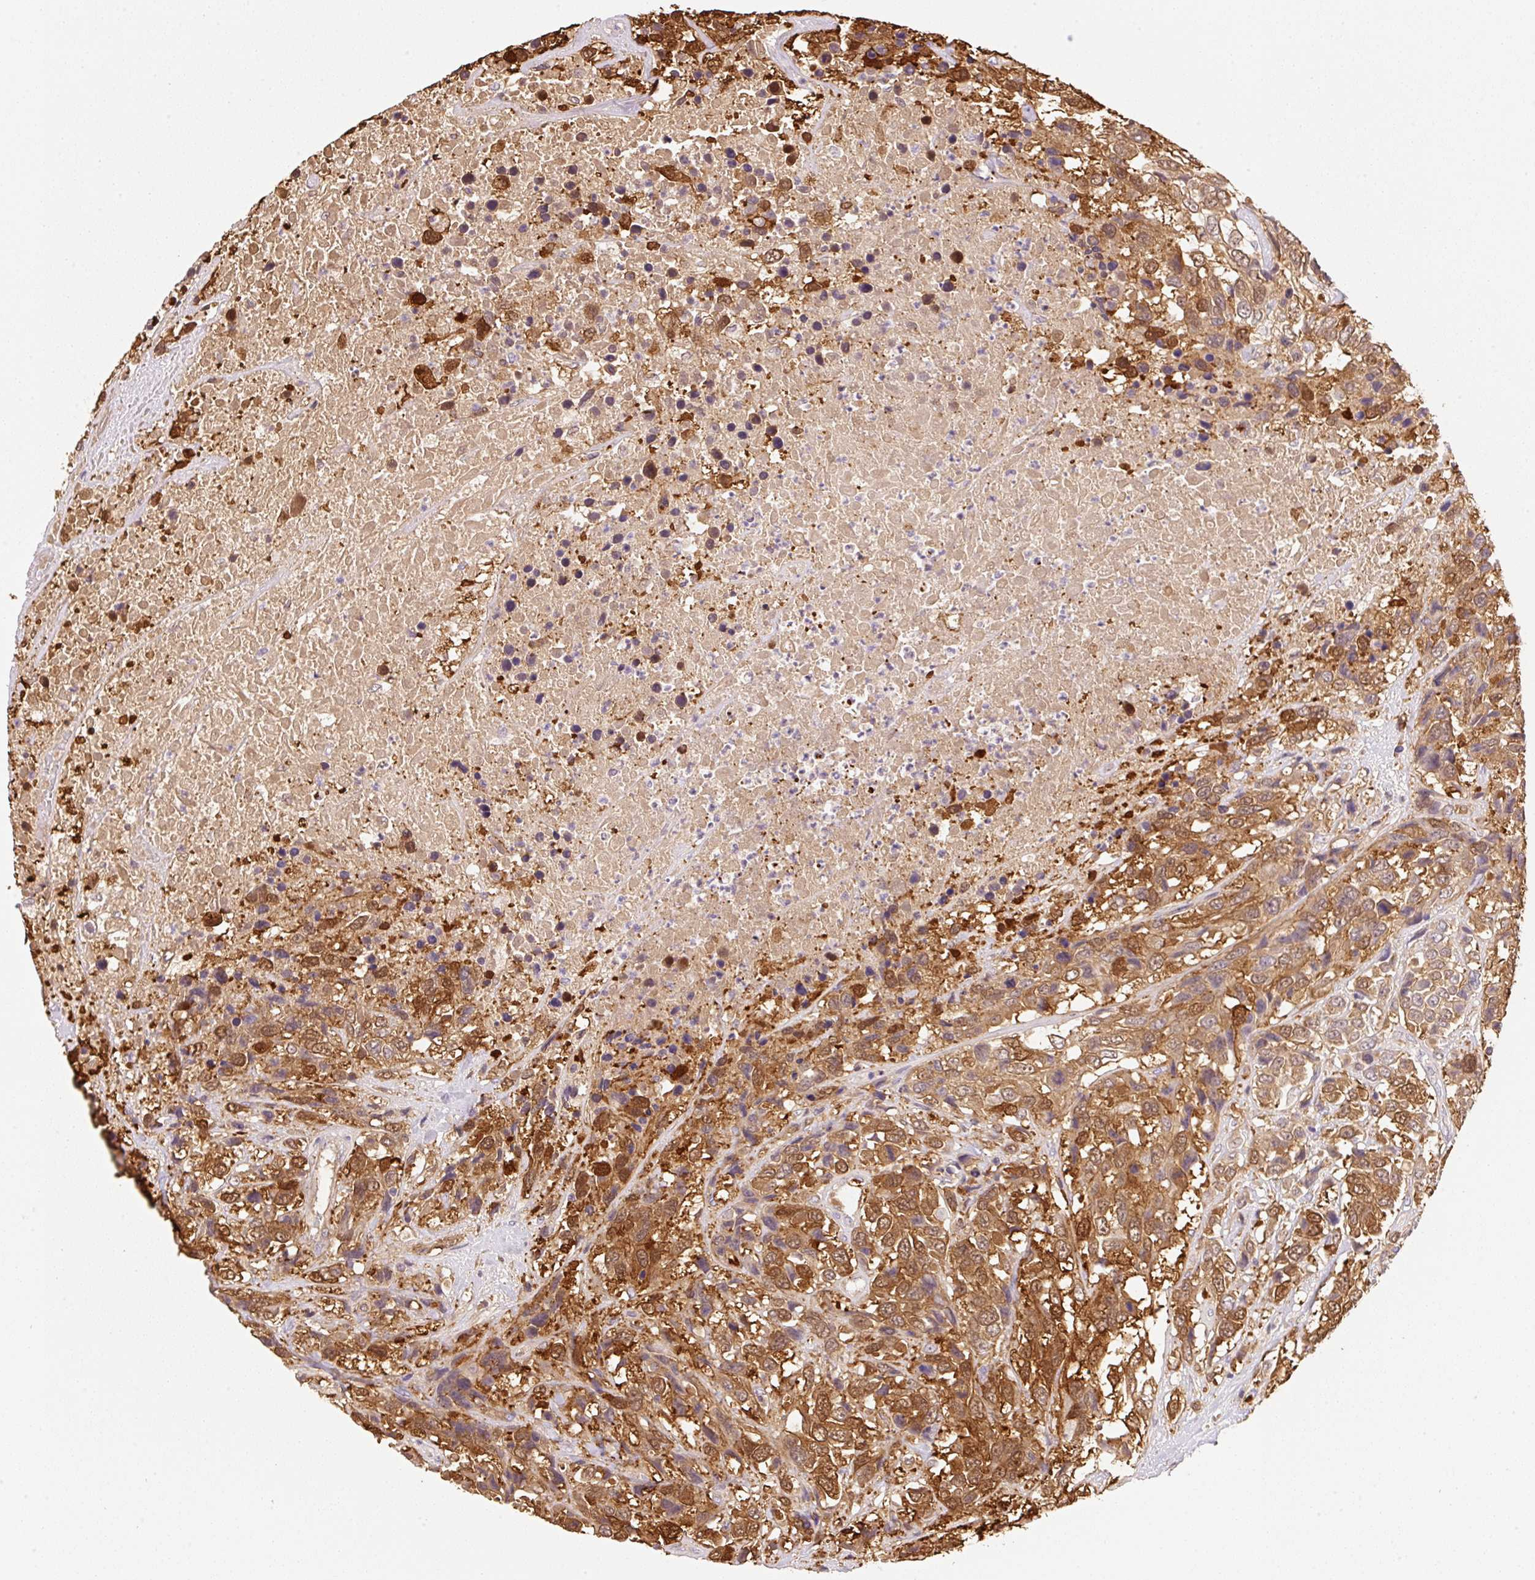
{"staining": {"intensity": "strong", "quantity": ">75%", "location": "cytoplasmic/membranous,nuclear"}, "tissue": "urothelial cancer", "cell_type": "Tumor cells", "image_type": "cancer", "snomed": [{"axis": "morphology", "description": "Urothelial carcinoma, High grade"}, {"axis": "topography", "description": "Urinary bladder"}], "caption": "Urothelial cancer stained for a protein exhibits strong cytoplasmic/membranous and nuclear positivity in tumor cells.", "gene": "FABP5", "patient": {"sex": "female", "age": 70}}